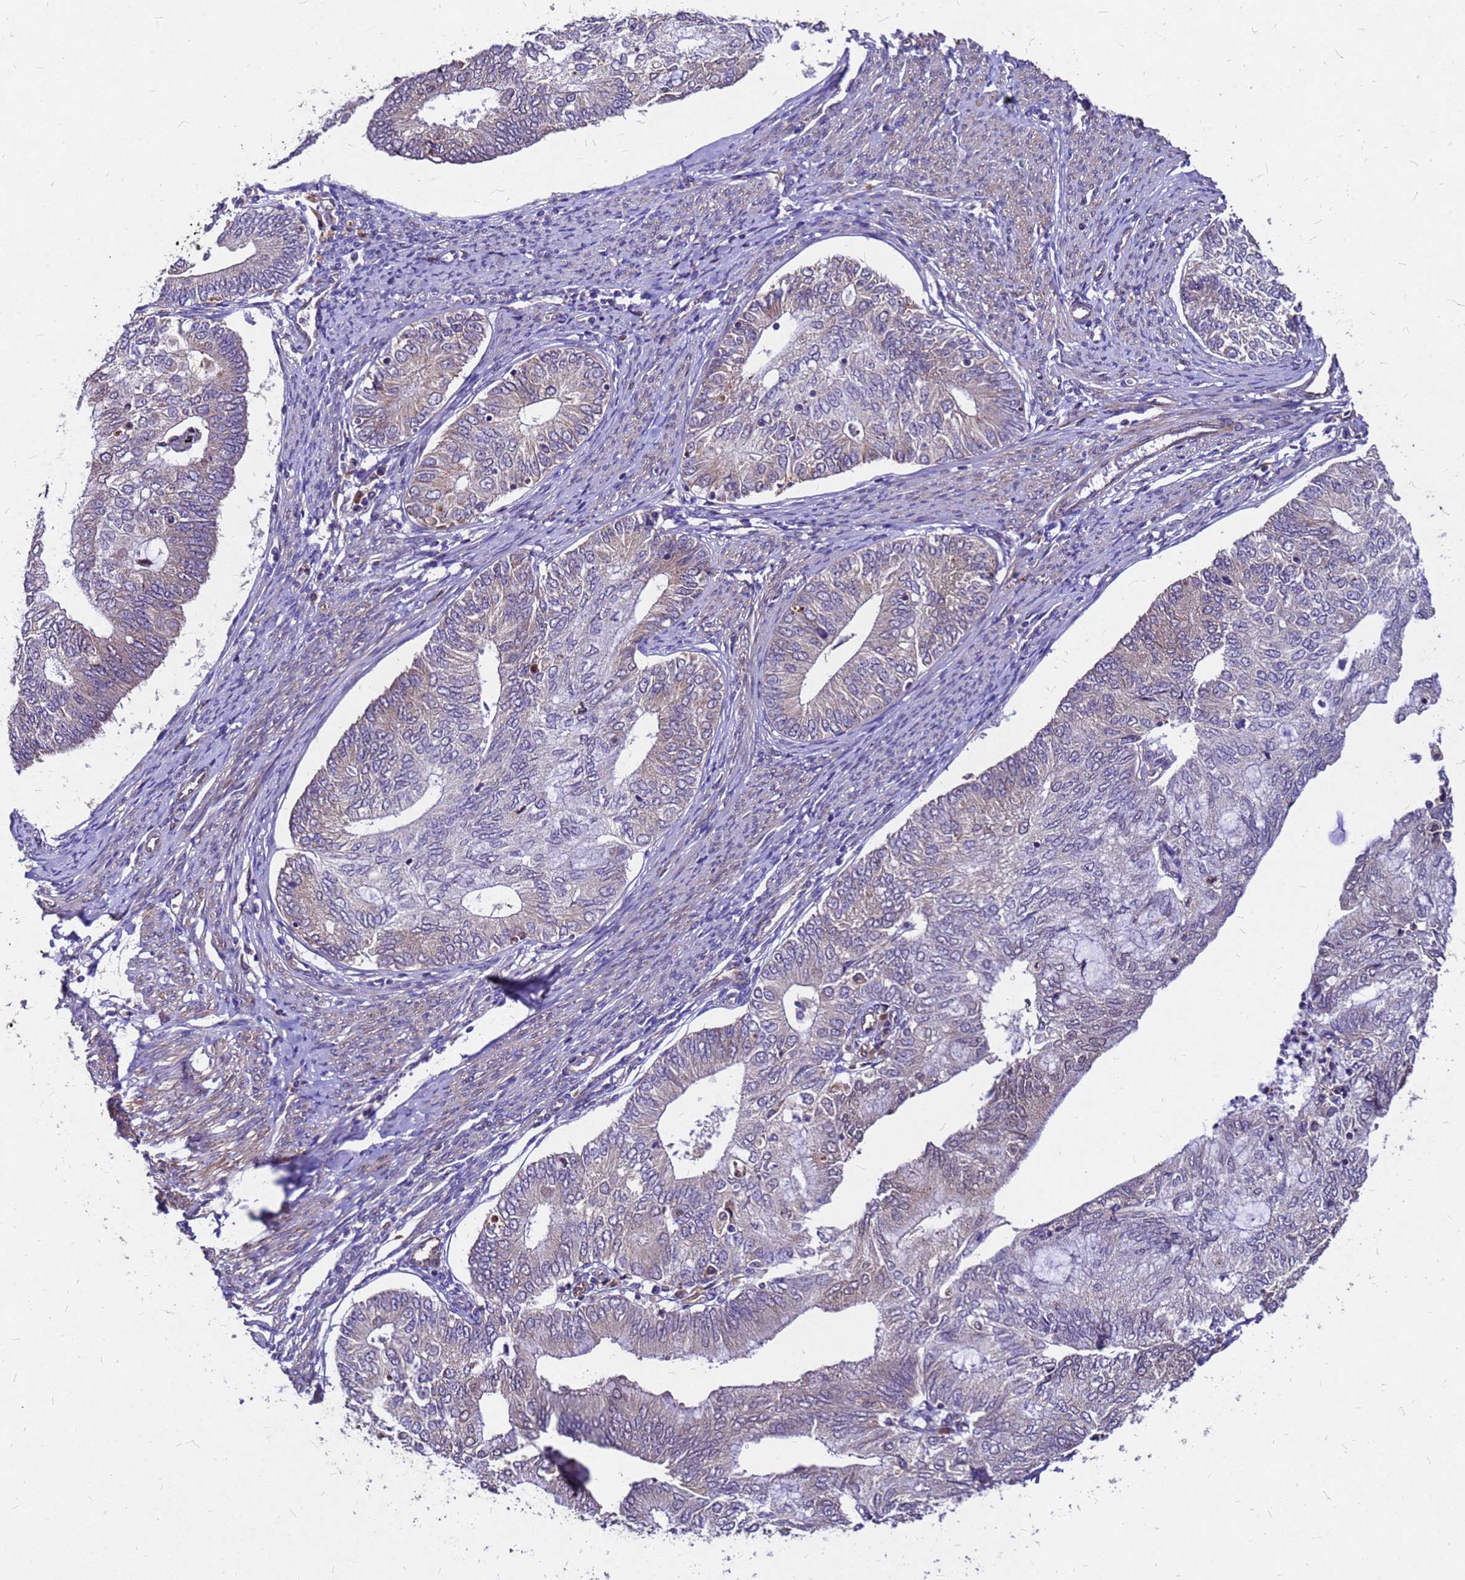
{"staining": {"intensity": "weak", "quantity": "<25%", "location": "cytoplasmic/membranous"}, "tissue": "endometrial cancer", "cell_type": "Tumor cells", "image_type": "cancer", "snomed": [{"axis": "morphology", "description": "Adenocarcinoma, NOS"}, {"axis": "topography", "description": "Endometrium"}], "caption": "Adenocarcinoma (endometrial) was stained to show a protein in brown. There is no significant positivity in tumor cells. The staining was performed using DAB to visualize the protein expression in brown, while the nuclei were stained in blue with hematoxylin (Magnification: 20x).", "gene": "DUSP23", "patient": {"sex": "female", "age": 68}}